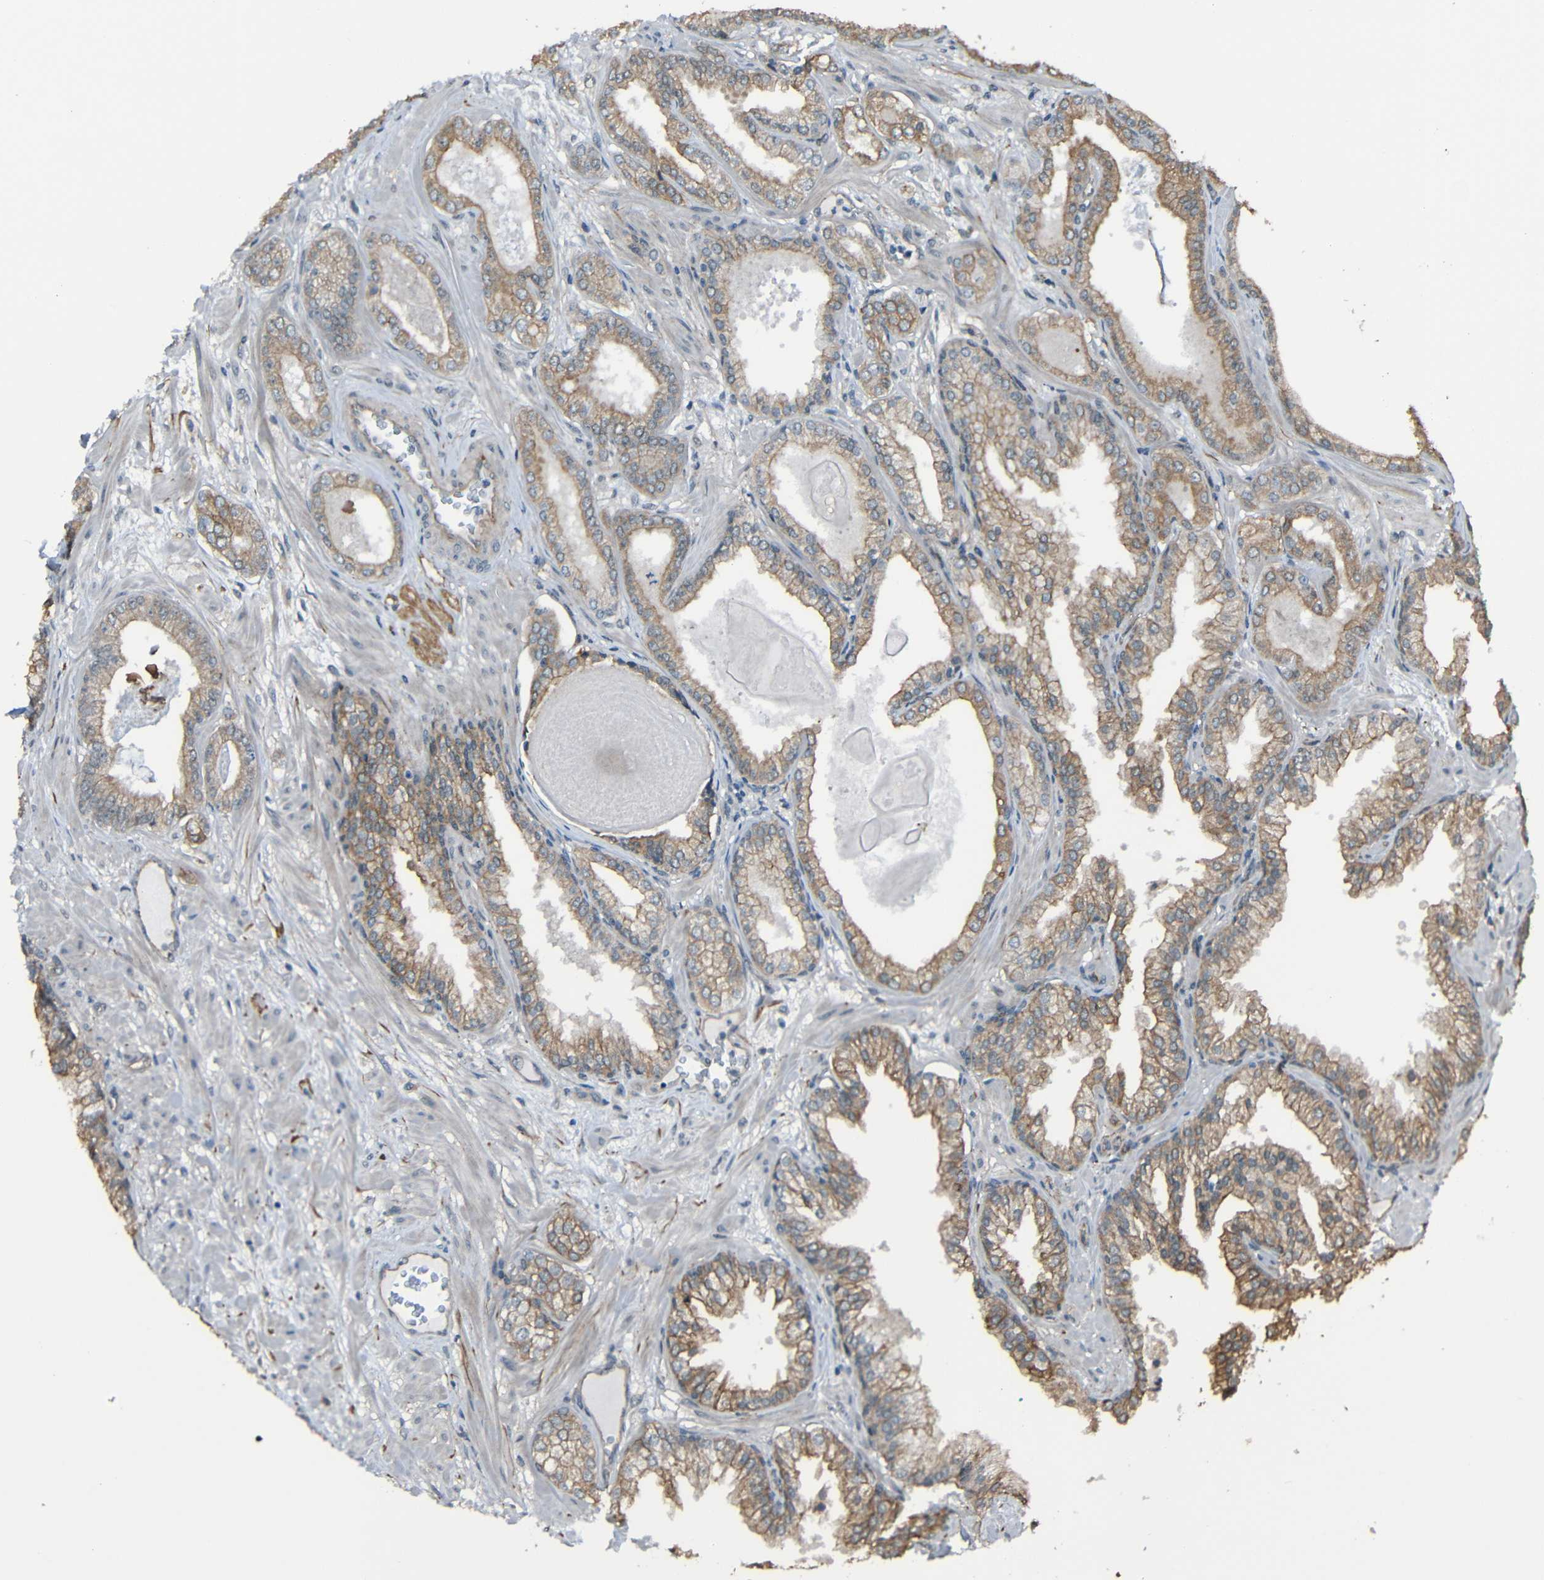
{"staining": {"intensity": "moderate", "quantity": ">75%", "location": "cytoplasmic/membranous"}, "tissue": "prostate cancer", "cell_type": "Tumor cells", "image_type": "cancer", "snomed": [{"axis": "morphology", "description": "Adenocarcinoma, Low grade"}, {"axis": "topography", "description": "Prostate"}], "caption": "Protein expression analysis of human prostate cancer reveals moderate cytoplasmic/membranous expression in about >75% of tumor cells. Using DAB (brown) and hematoxylin (blue) stains, captured at high magnification using brightfield microscopy.", "gene": "LGR5", "patient": {"sex": "male", "age": 59}}